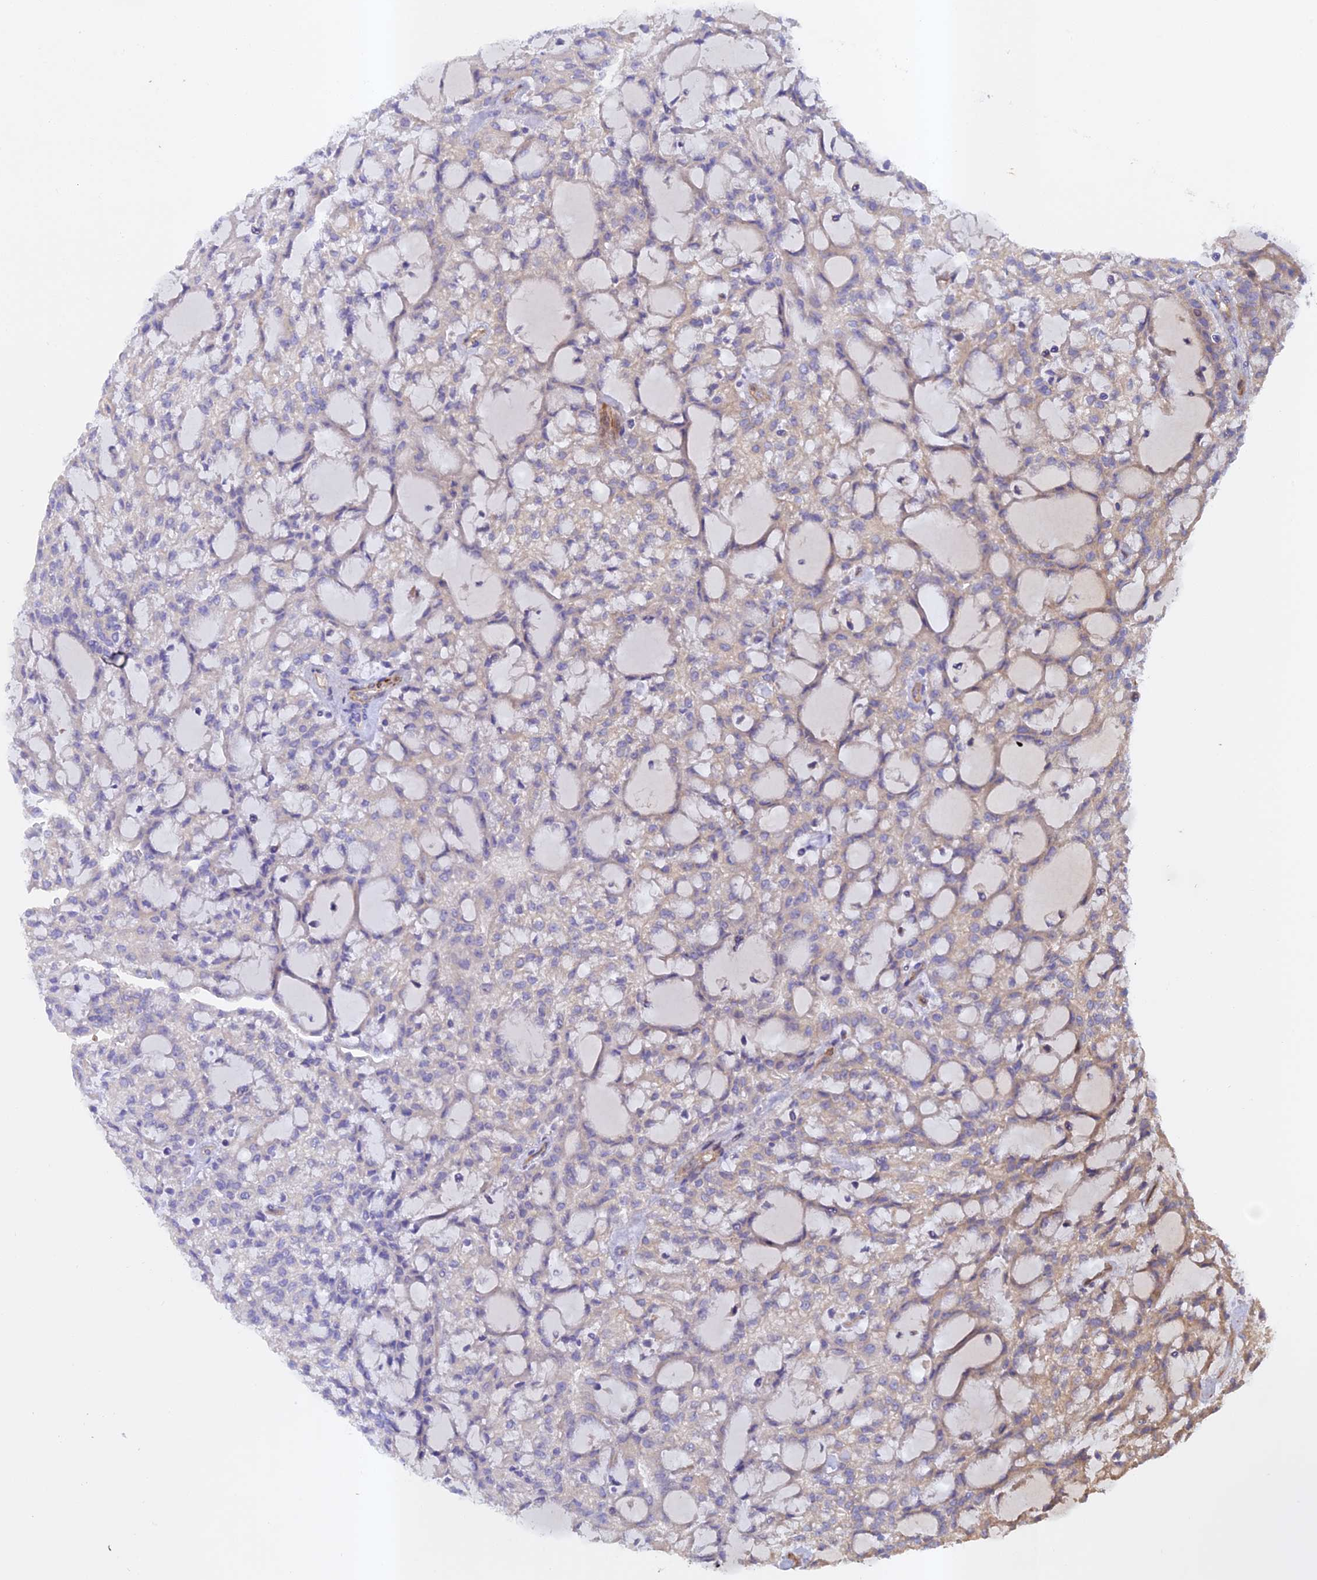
{"staining": {"intensity": "negative", "quantity": "none", "location": "none"}, "tissue": "renal cancer", "cell_type": "Tumor cells", "image_type": "cancer", "snomed": [{"axis": "morphology", "description": "Adenocarcinoma, NOS"}, {"axis": "topography", "description": "Kidney"}], "caption": "The IHC image has no significant positivity in tumor cells of renal adenocarcinoma tissue.", "gene": "RALGAPA2", "patient": {"sex": "male", "age": 63}}